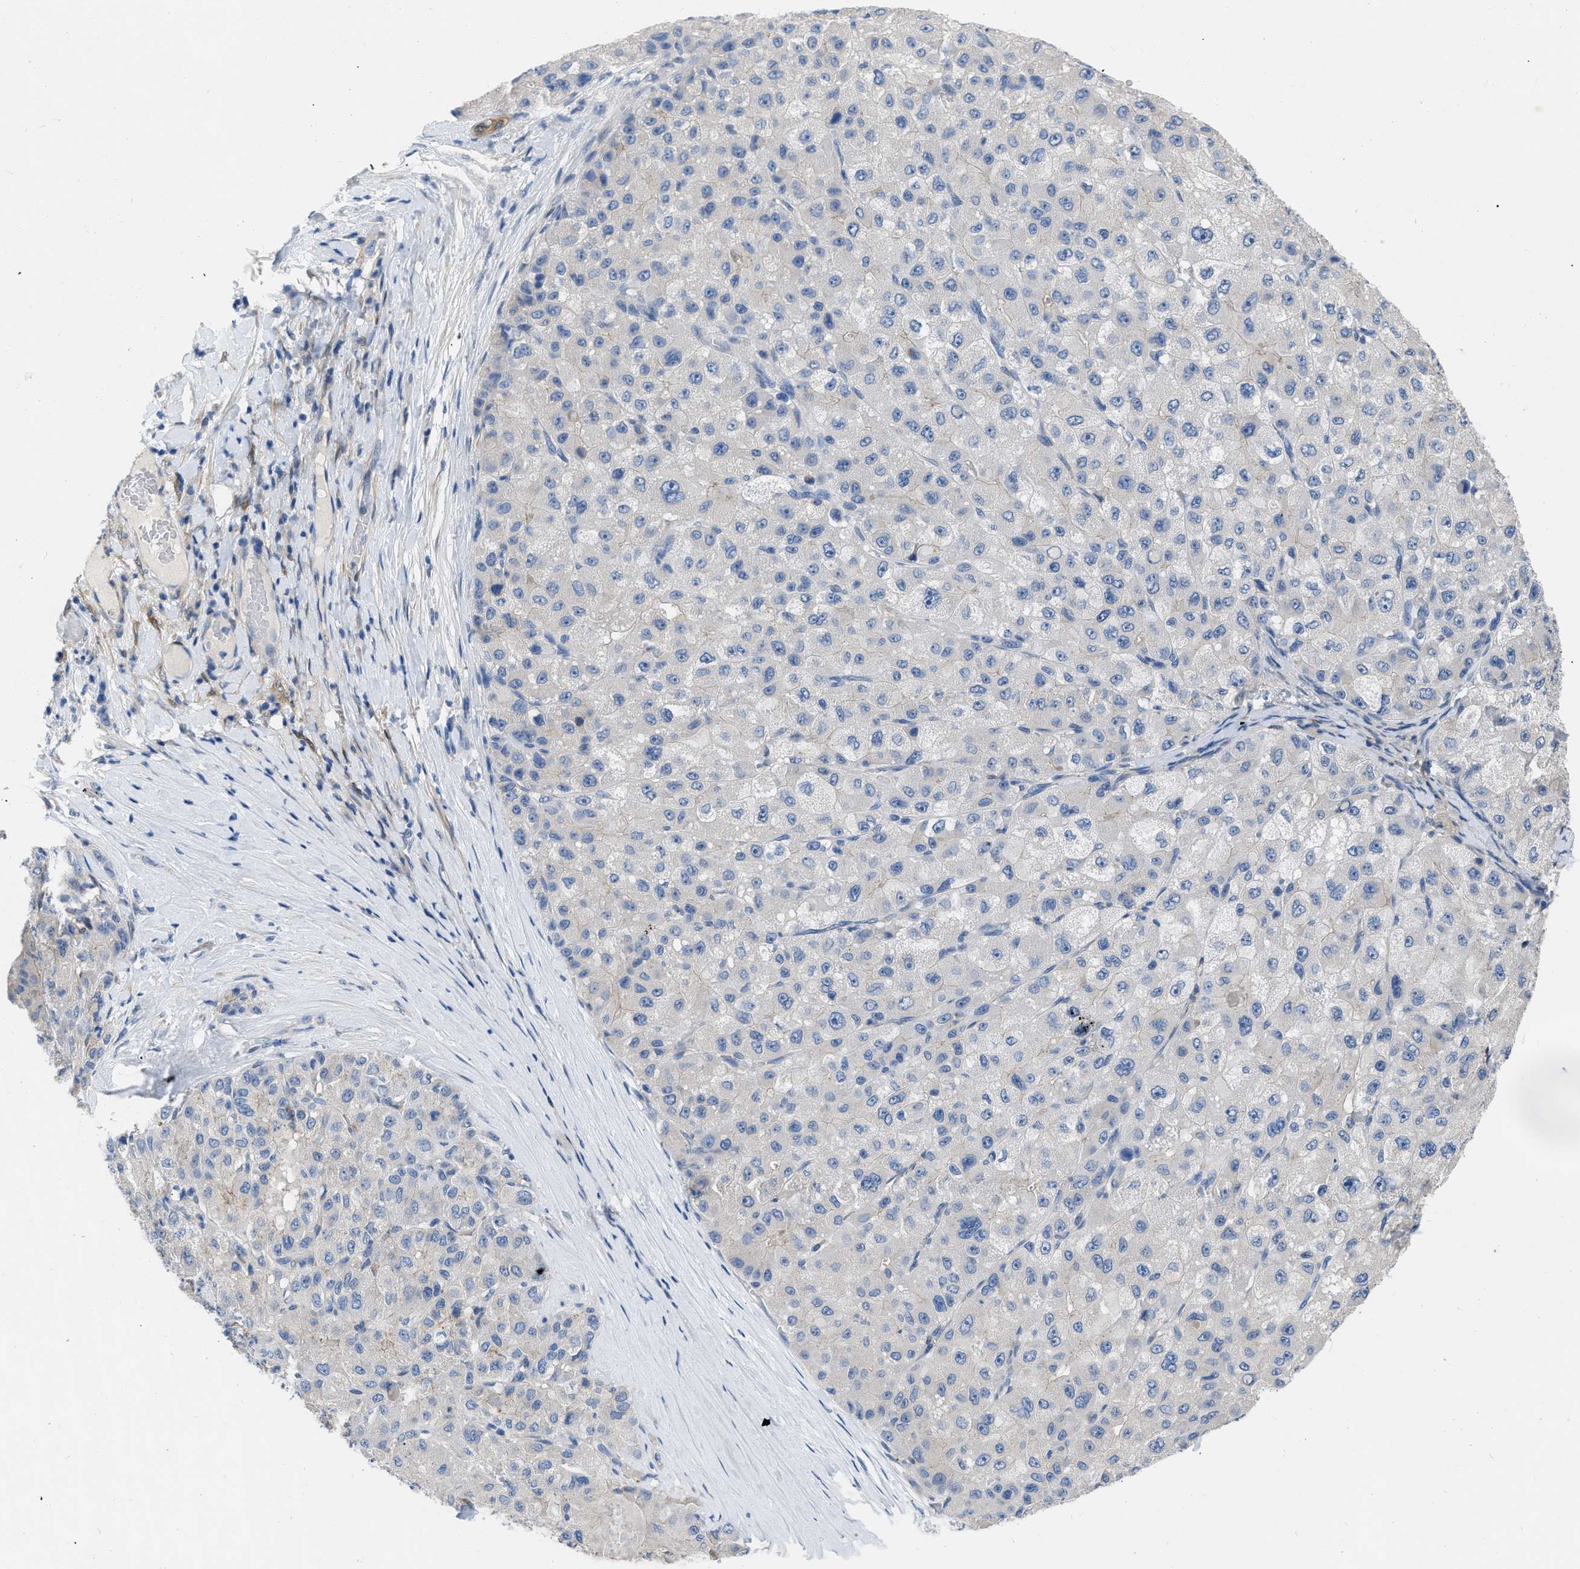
{"staining": {"intensity": "negative", "quantity": "none", "location": "none"}, "tissue": "liver cancer", "cell_type": "Tumor cells", "image_type": "cancer", "snomed": [{"axis": "morphology", "description": "Carcinoma, Hepatocellular, NOS"}, {"axis": "topography", "description": "Liver"}], "caption": "IHC histopathology image of neoplastic tissue: human liver hepatocellular carcinoma stained with DAB shows no significant protein expression in tumor cells.", "gene": "RBP1", "patient": {"sex": "male", "age": 80}}